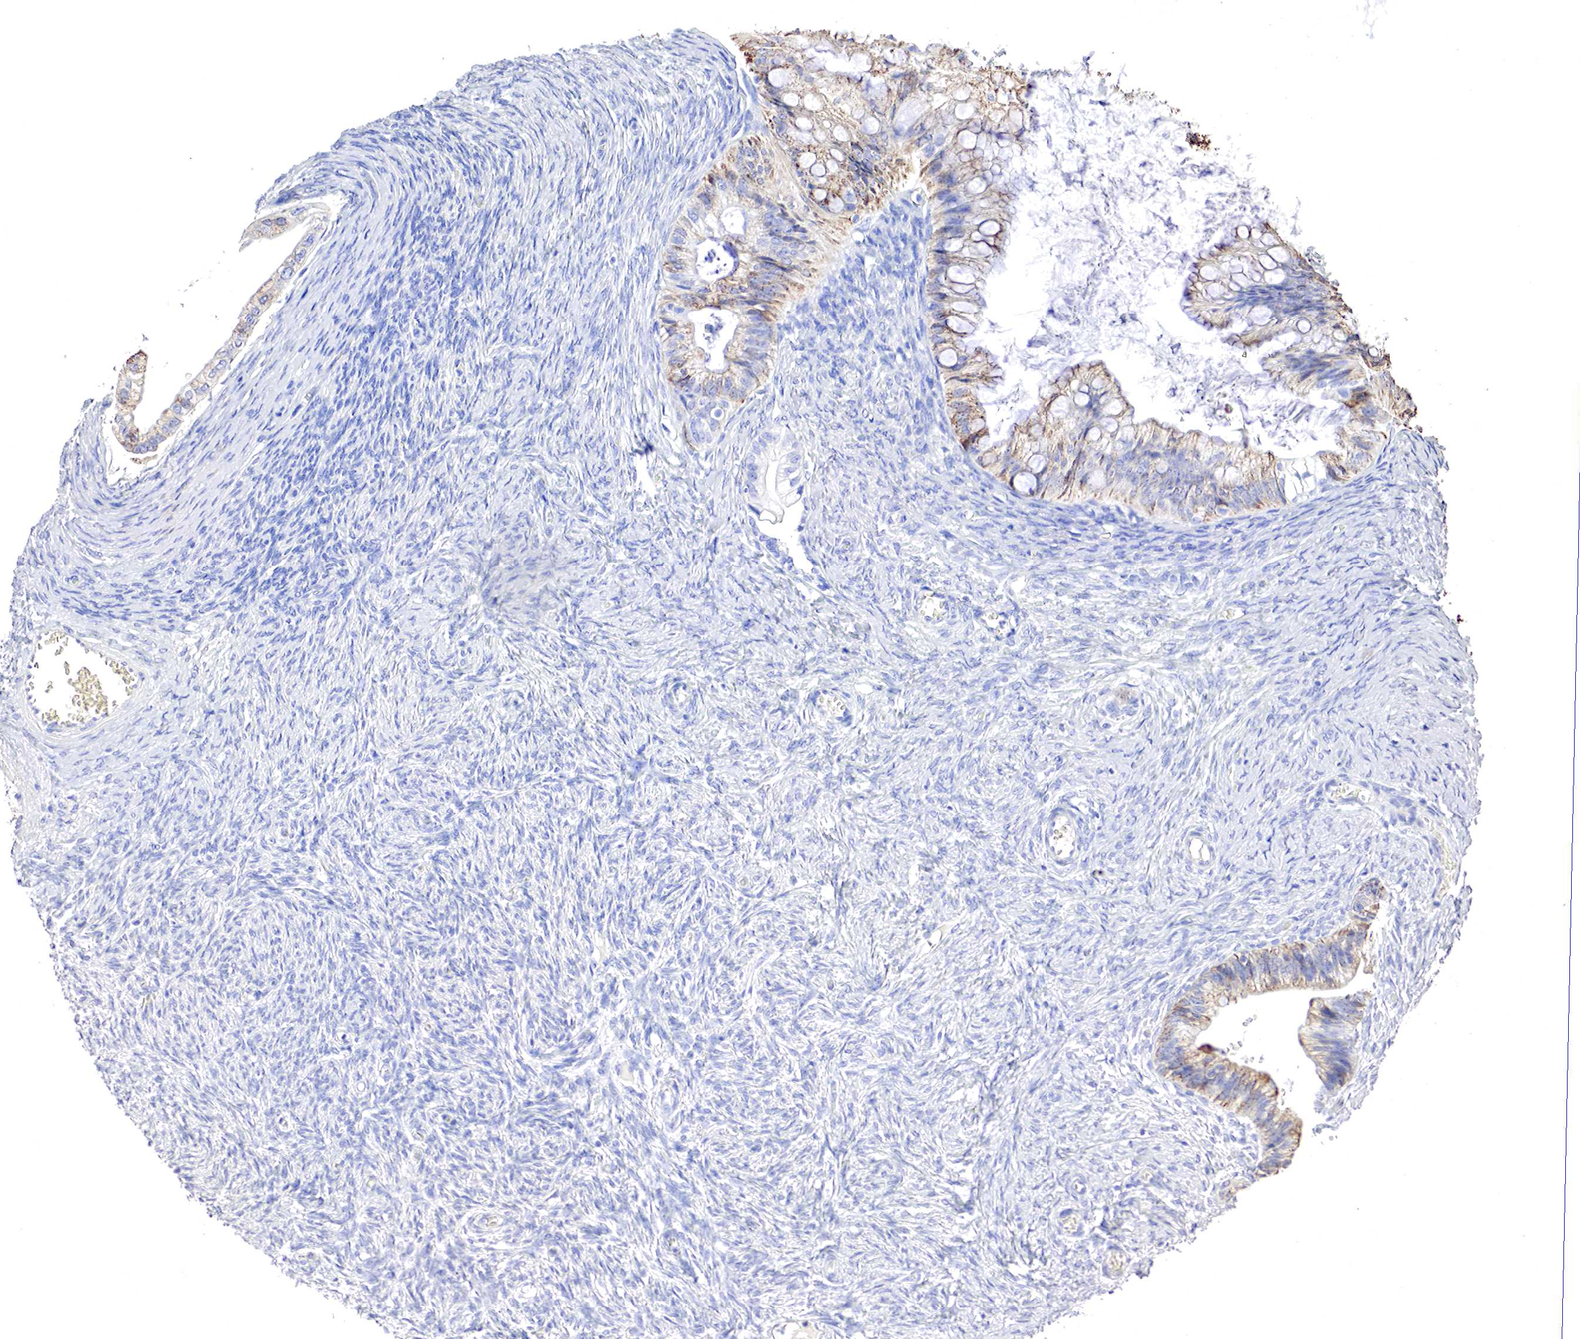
{"staining": {"intensity": "moderate", "quantity": "25%-75%", "location": "cytoplasmic/membranous"}, "tissue": "ovarian cancer", "cell_type": "Tumor cells", "image_type": "cancer", "snomed": [{"axis": "morphology", "description": "Cystadenocarcinoma, mucinous, NOS"}, {"axis": "topography", "description": "Ovary"}], "caption": "Ovarian cancer was stained to show a protein in brown. There is medium levels of moderate cytoplasmic/membranous expression in about 25%-75% of tumor cells. (DAB (3,3'-diaminobenzidine) IHC, brown staining for protein, blue staining for nuclei).", "gene": "OTC", "patient": {"sex": "female", "age": 57}}